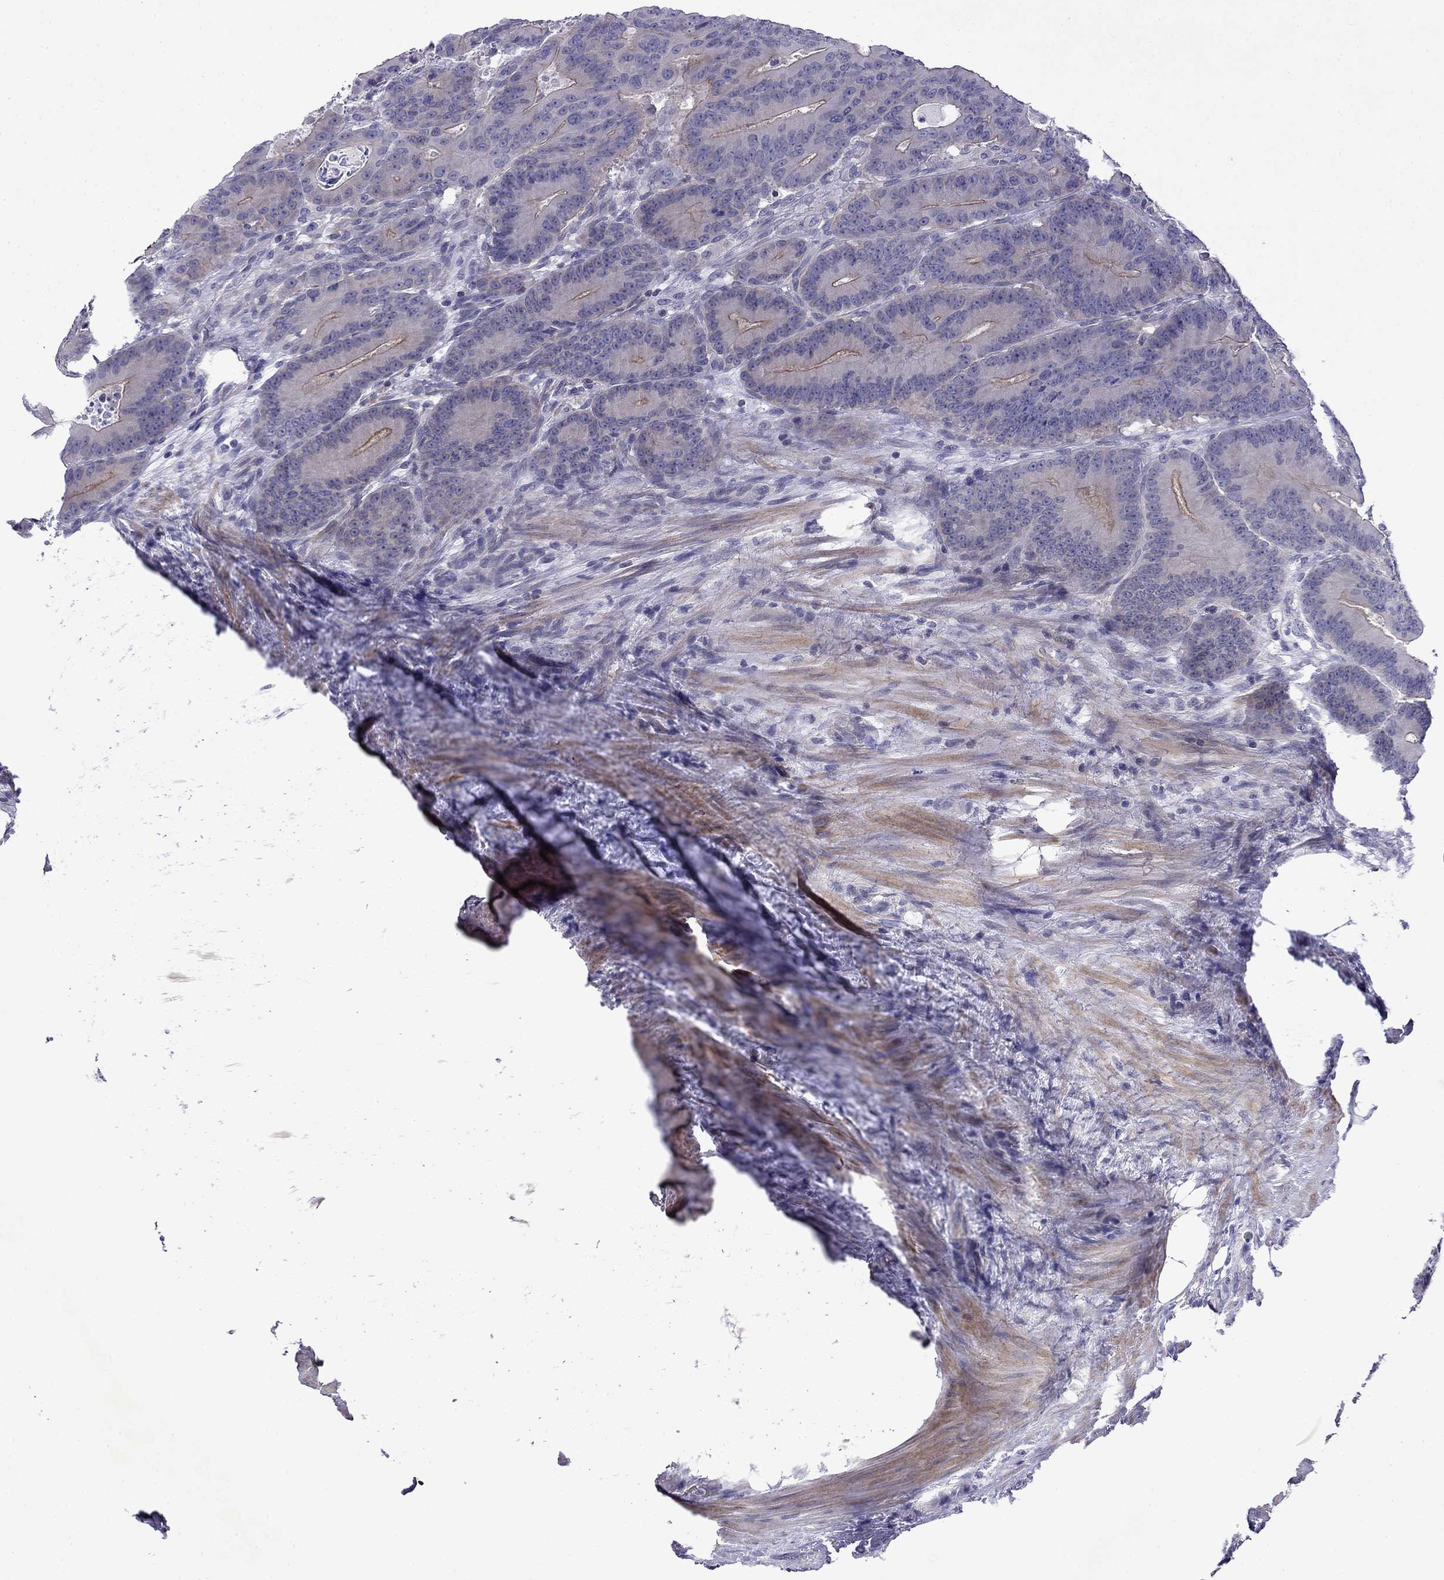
{"staining": {"intensity": "negative", "quantity": "none", "location": "none"}, "tissue": "colorectal cancer", "cell_type": "Tumor cells", "image_type": "cancer", "snomed": [{"axis": "morphology", "description": "Adenocarcinoma, NOS"}, {"axis": "topography", "description": "Rectum"}], "caption": "Tumor cells show no significant expression in colorectal cancer (adenocarcinoma). (IHC, brightfield microscopy, high magnification).", "gene": "PRR18", "patient": {"sex": "male", "age": 64}}